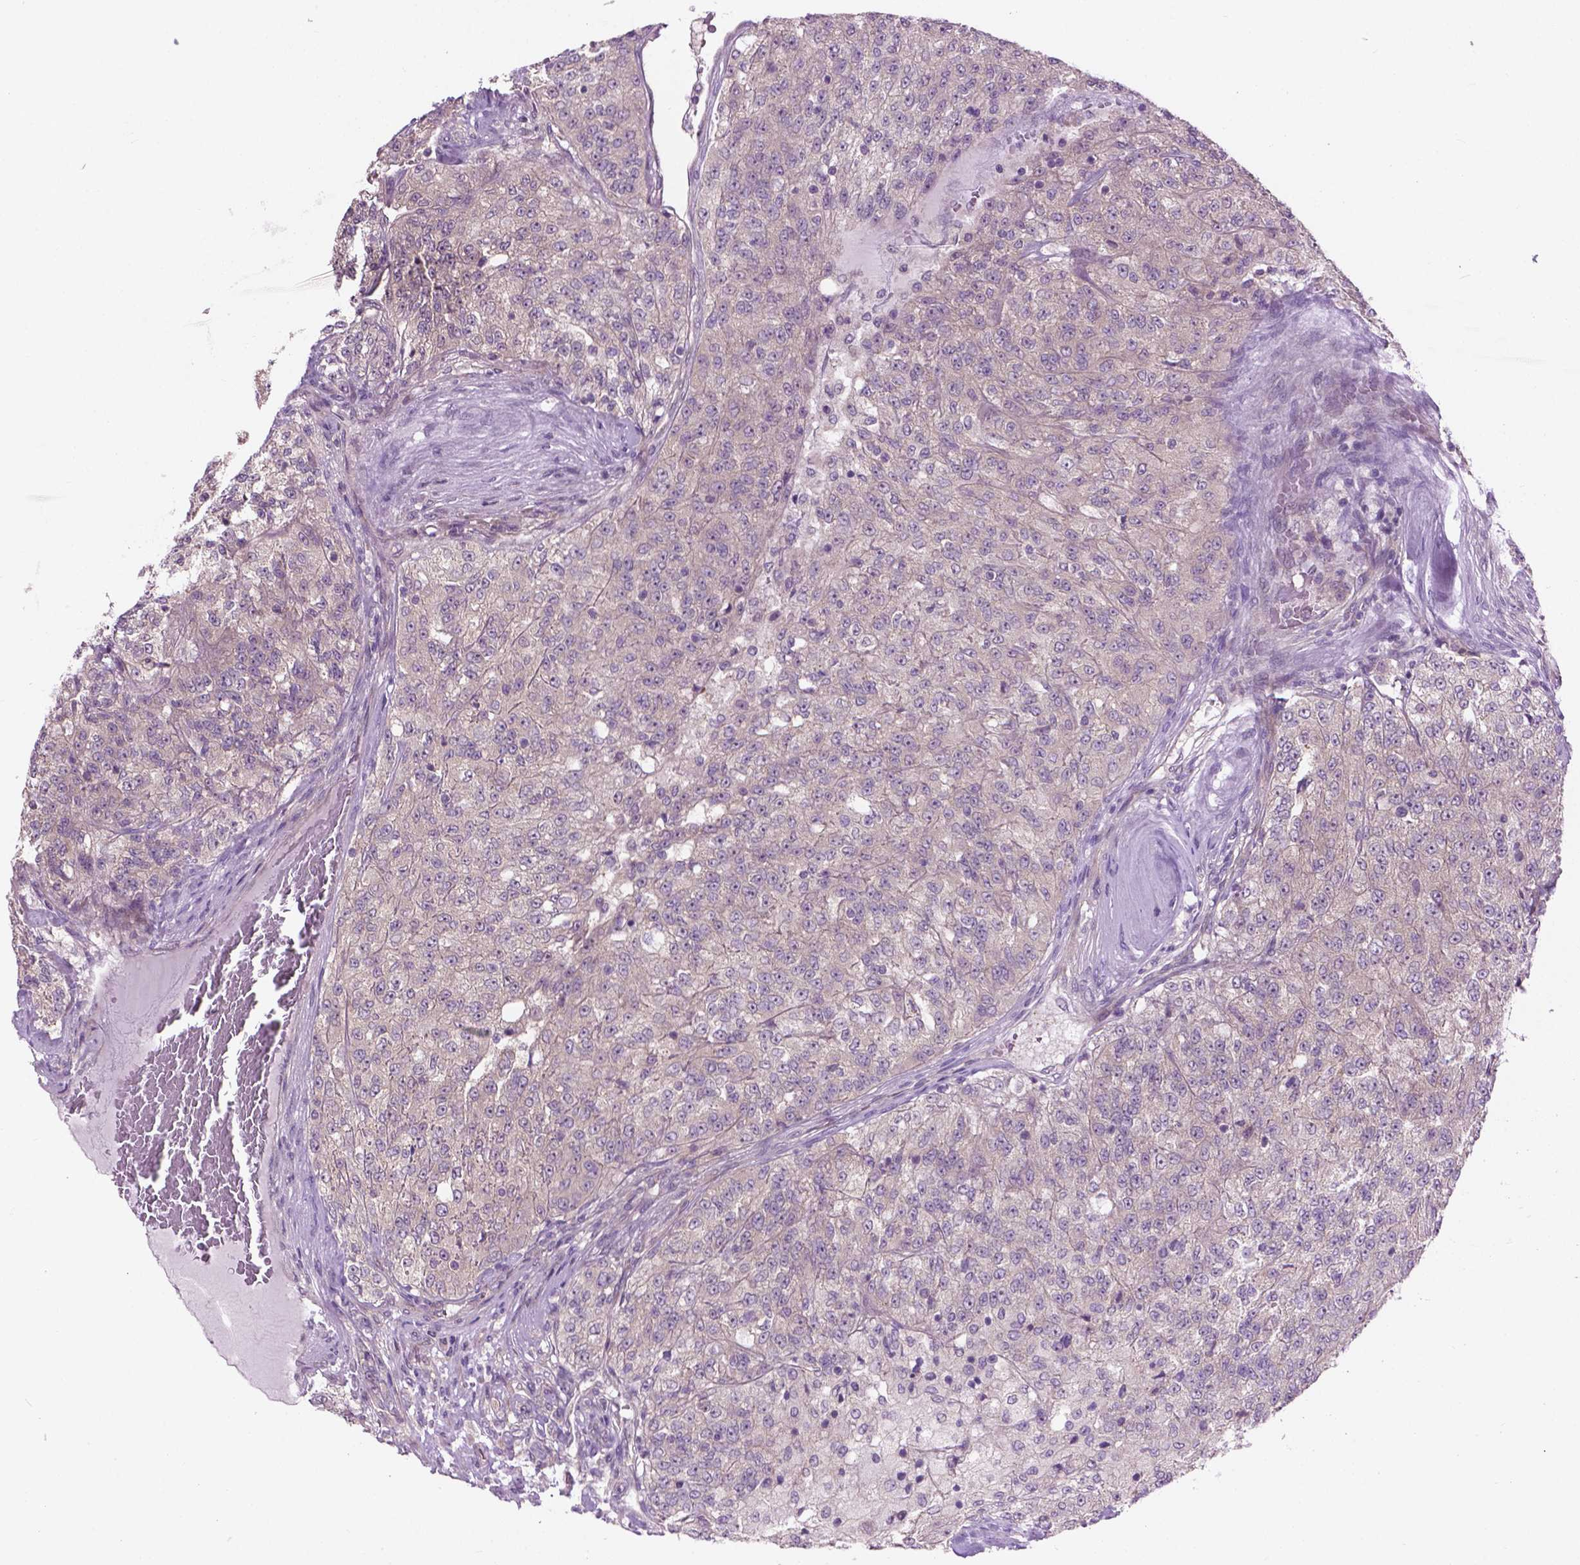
{"staining": {"intensity": "weak", "quantity": "<25%", "location": "cytoplasmic/membranous"}, "tissue": "renal cancer", "cell_type": "Tumor cells", "image_type": "cancer", "snomed": [{"axis": "morphology", "description": "Adenocarcinoma, NOS"}, {"axis": "topography", "description": "Kidney"}], "caption": "Immunohistochemical staining of renal adenocarcinoma shows no significant expression in tumor cells. The staining was performed using DAB to visualize the protein expression in brown, while the nuclei were stained in blue with hematoxylin (Magnification: 20x).", "gene": "MZT1", "patient": {"sex": "female", "age": 63}}